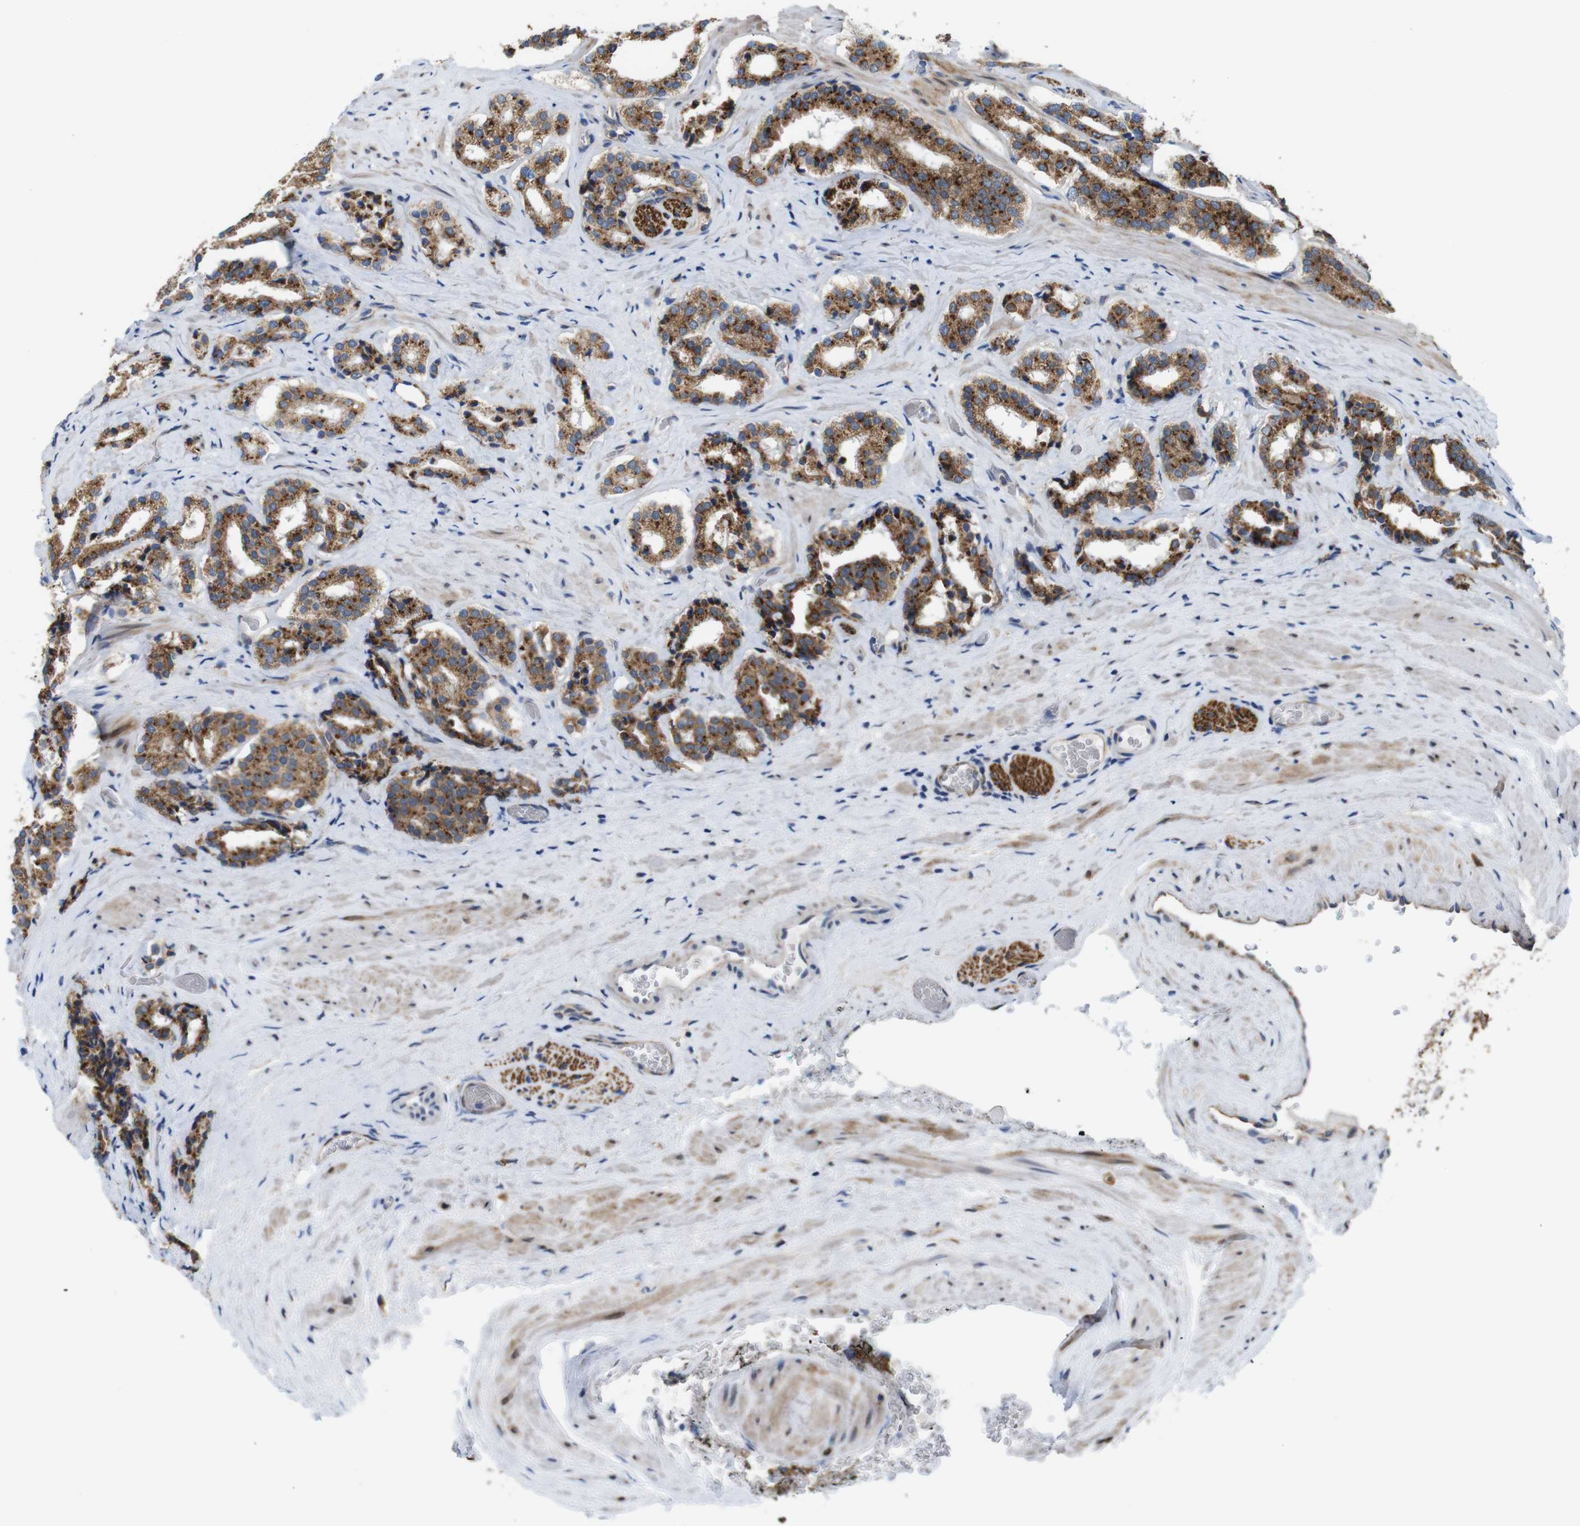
{"staining": {"intensity": "strong", "quantity": "25%-75%", "location": "cytoplasmic/membranous"}, "tissue": "prostate cancer", "cell_type": "Tumor cells", "image_type": "cancer", "snomed": [{"axis": "morphology", "description": "Adenocarcinoma, High grade"}, {"axis": "topography", "description": "Prostate"}], "caption": "Strong cytoplasmic/membranous expression for a protein is seen in about 25%-75% of tumor cells of prostate cancer (high-grade adenocarcinoma) using immunohistochemistry (IHC).", "gene": "EFCAB14", "patient": {"sex": "male", "age": 60}}